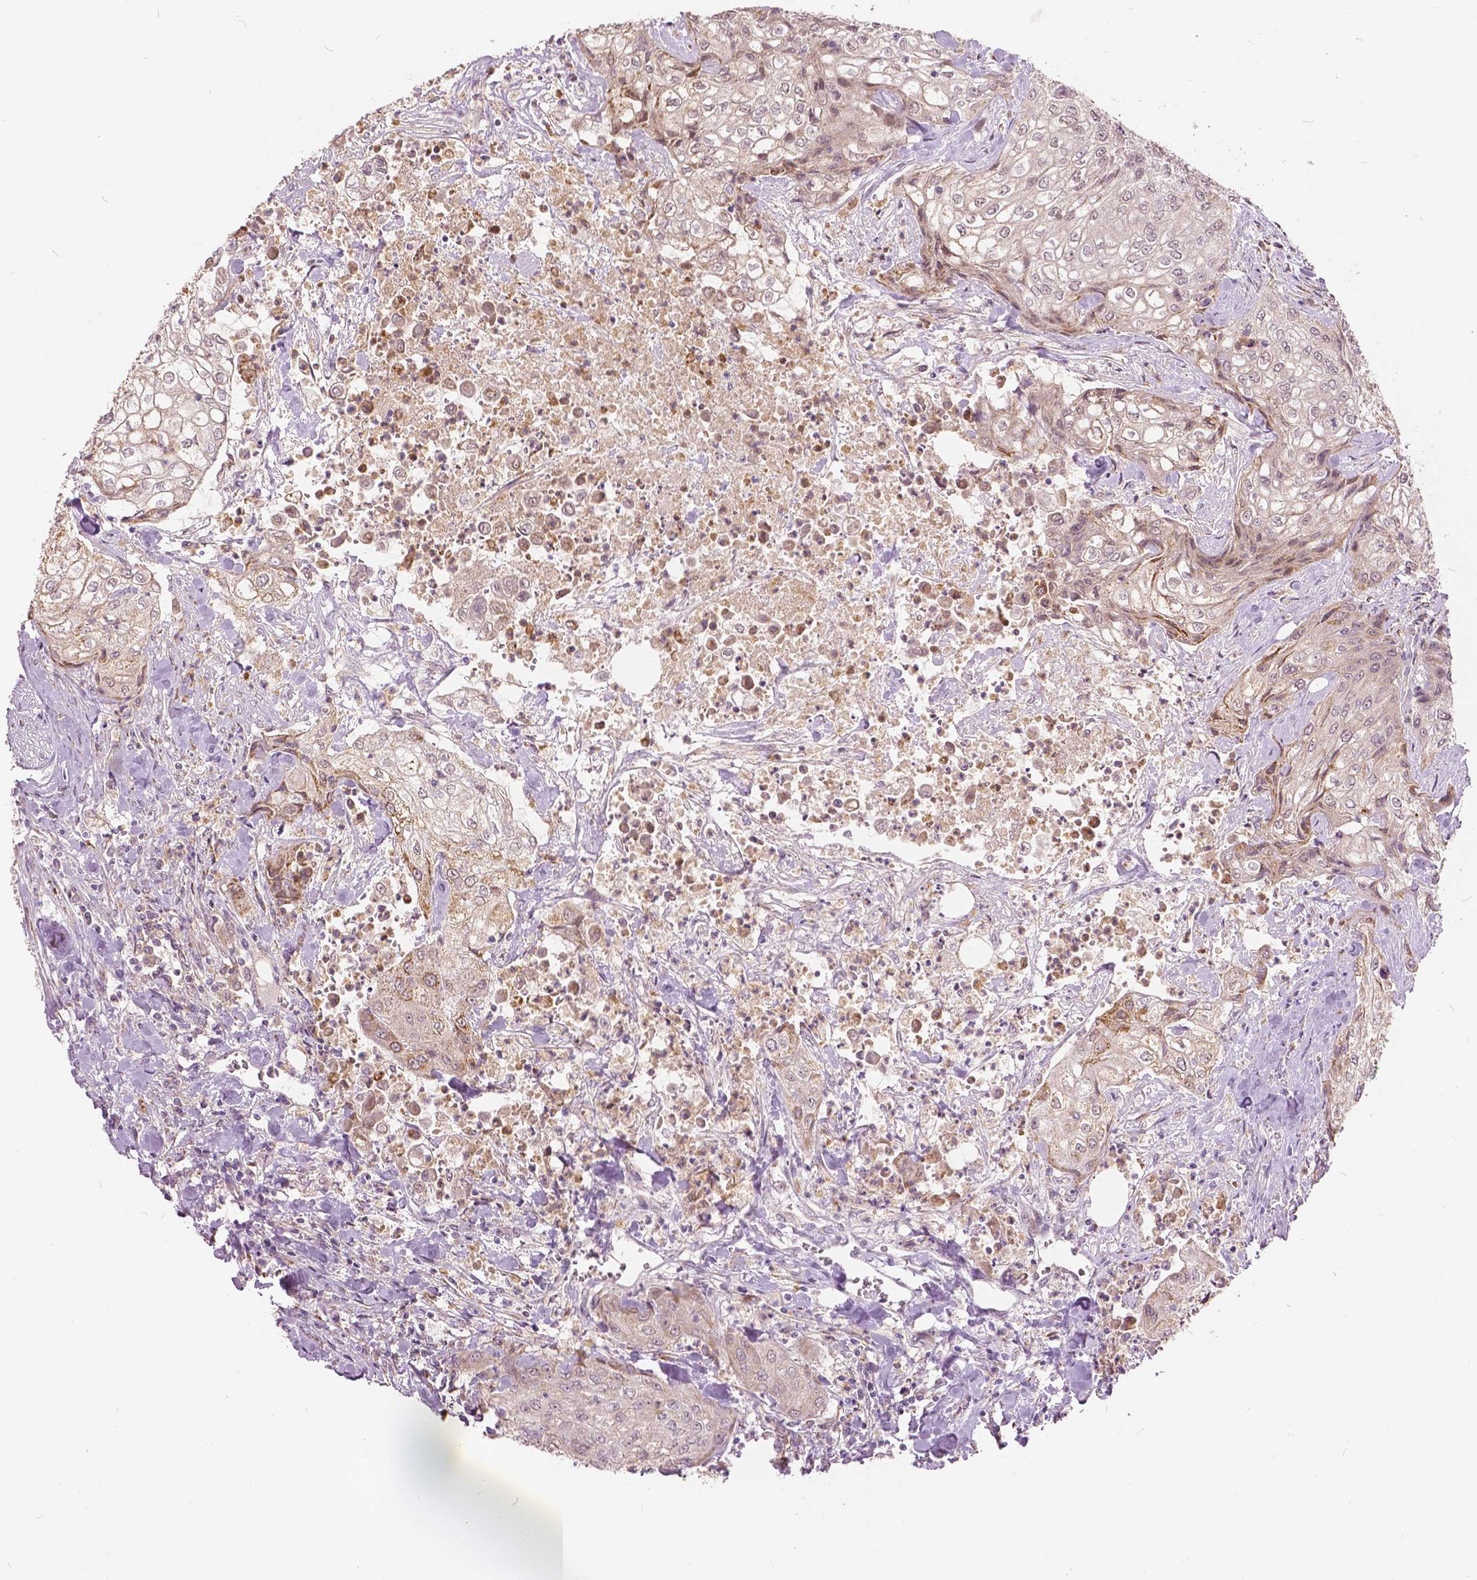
{"staining": {"intensity": "weak", "quantity": "<25%", "location": "cytoplasmic/membranous"}, "tissue": "urothelial cancer", "cell_type": "Tumor cells", "image_type": "cancer", "snomed": [{"axis": "morphology", "description": "Urothelial carcinoma, High grade"}, {"axis": "topography", "description": "Urinary bladder"}], "caption": "Immunohistochemistry (IHC) of human urothelial cancer exhibits no expression in tumor cells.", "gene": "DLX6", "patient": {"sex": "male", "age": 62}}